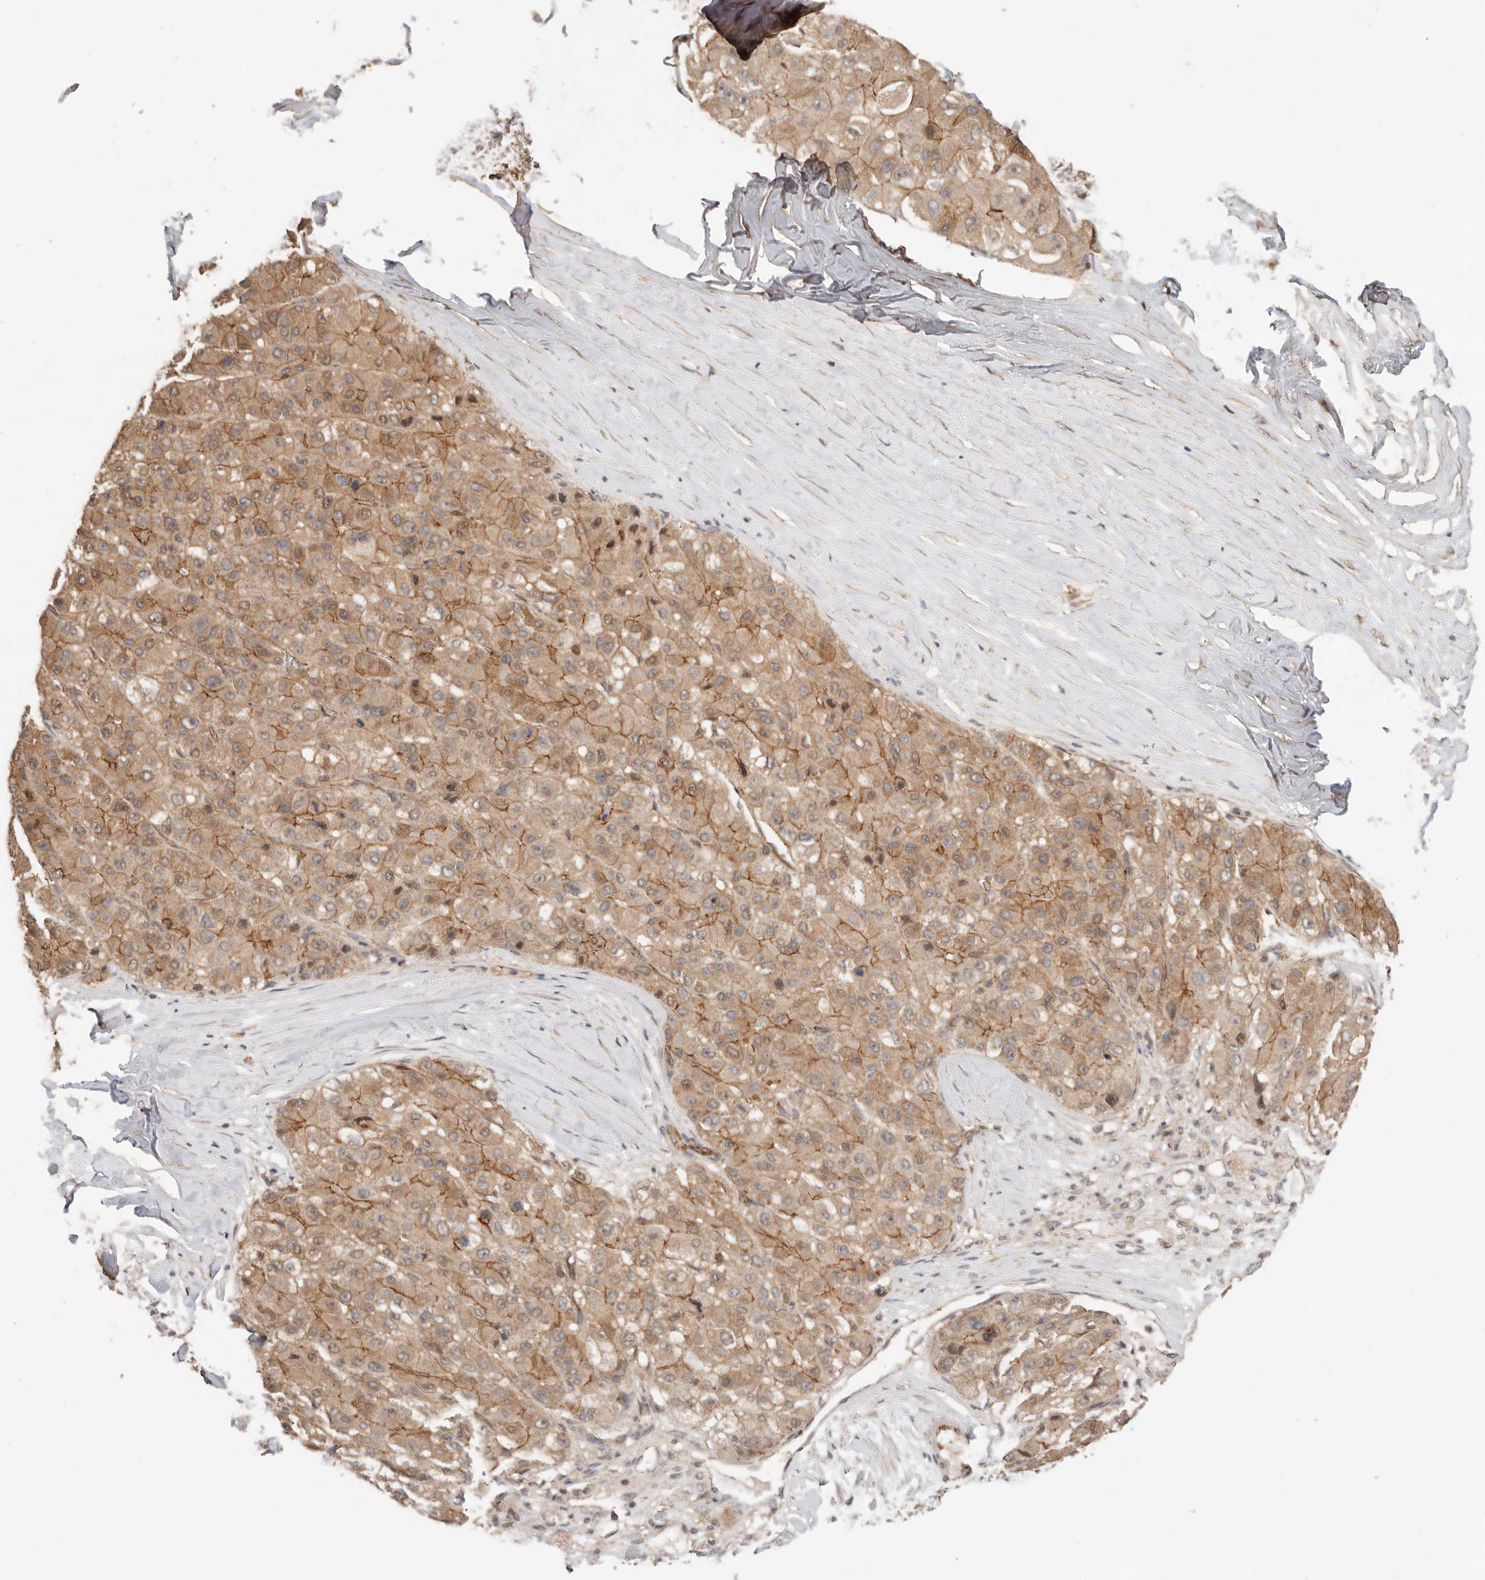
{"staining": {"intensity": "moderate", "quantity": ">75%", "location": "cytoplasmic/membranous"}, "tissue": "liver cancer", "cell_type": "Tumor cells", "image_type": "cancer", "snomed": [{"axis": "morphology", "description": "Carcinoma, Hepatocellular, NOS"}, {"axis": "topography", "description": "Liver"}], "caption": "Protein expression analysis of hepatocellular carcinoma (liver) displays moderate cytoplasmic/membranous expression in about >75% of tumor cells.", "gene": "AFDN", "patient": {"sex": "male", "age": 80}}